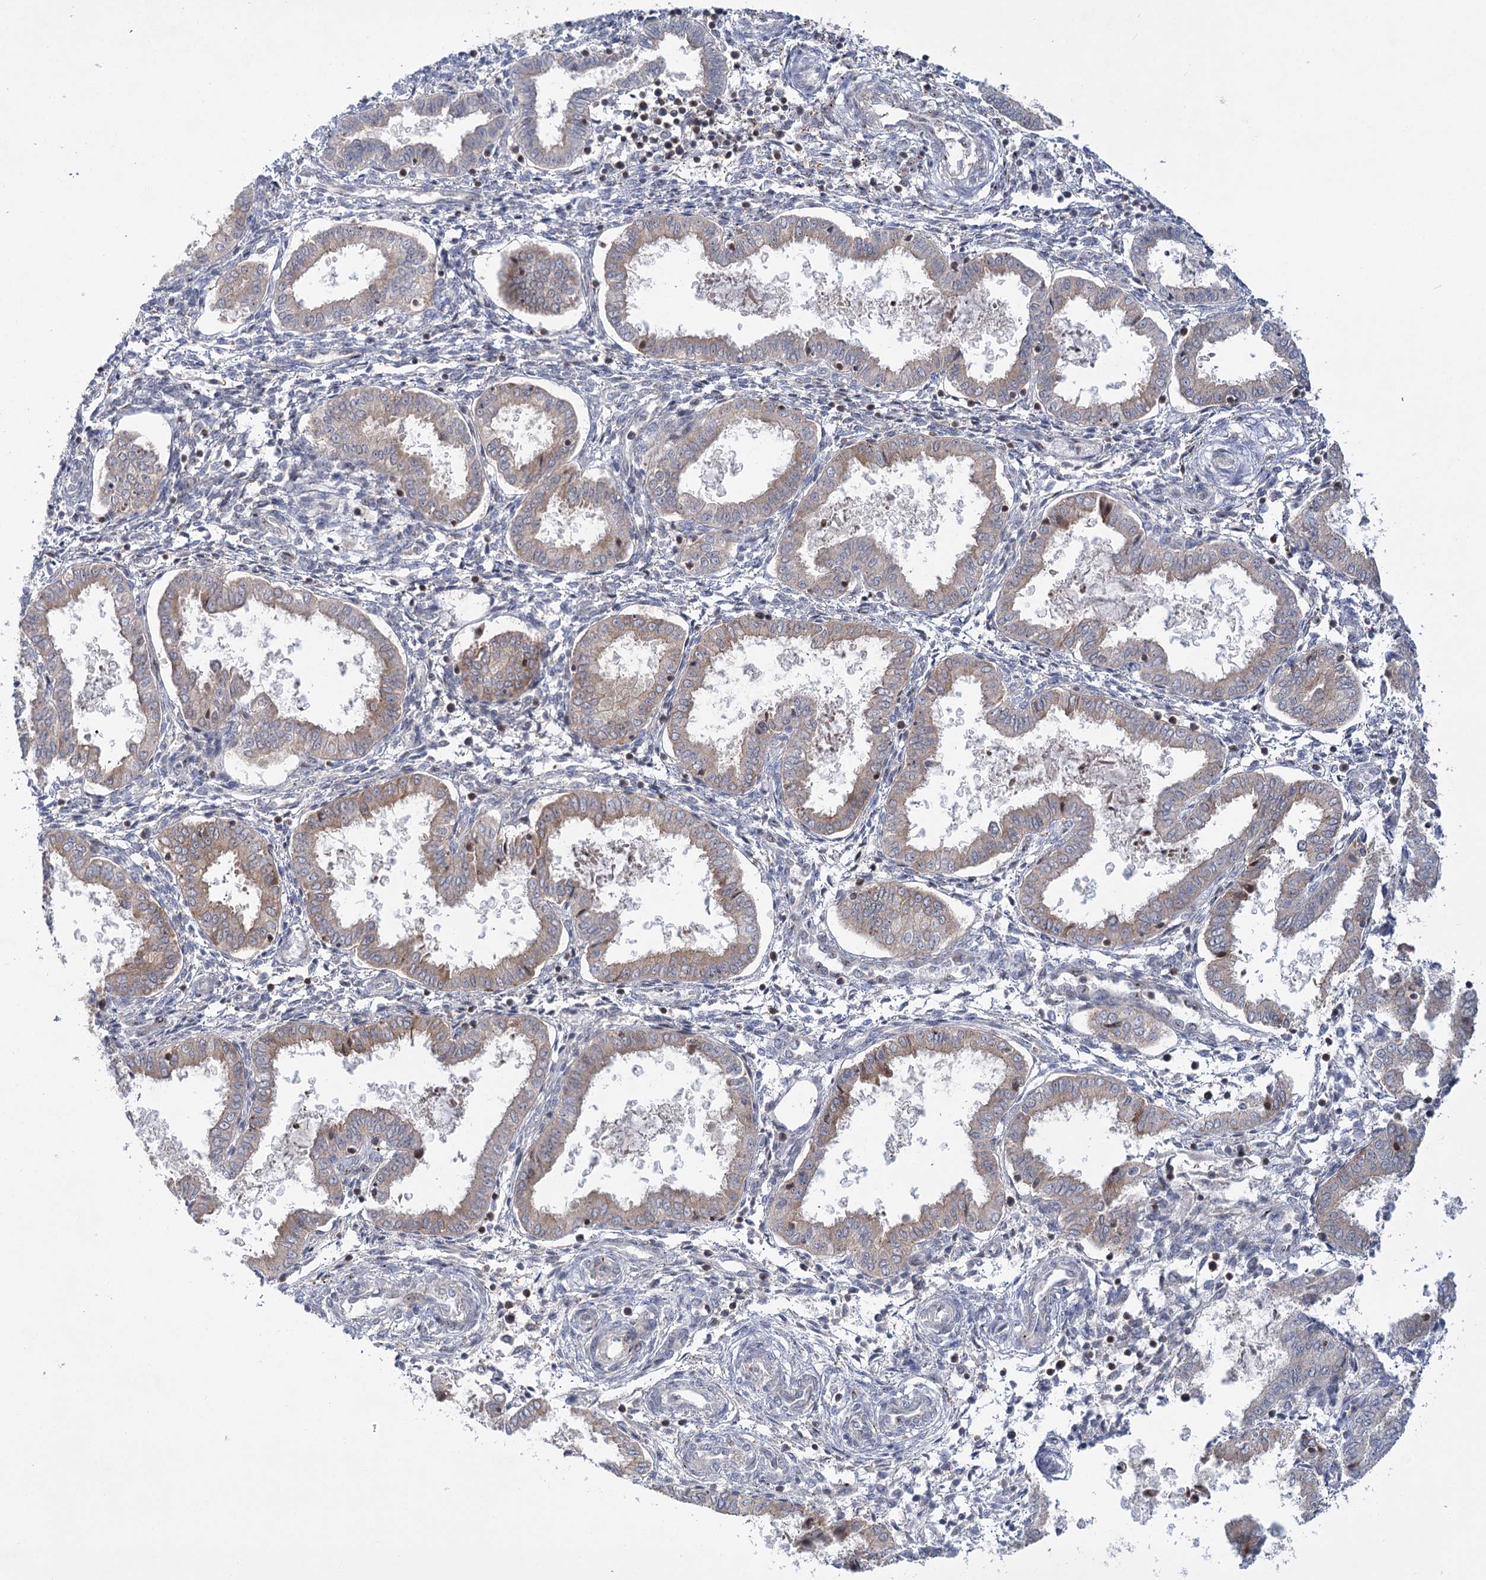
{"staining": {"intensity": "negative", "quantity": "none", "location": "none"}, "tissue": "endometrium", "cell_type": "Cells in endometrial stroma", "image_type": "normal", "snomed": [{"axis": "morphology", "description": "Normal tissue, NOS"}, {"axis": "topography", "description": "Endometrium"}], "caption": "Immunohistochemistry of benign endometrium demonstrates no positivity in cells in endometrial stroma. (DAB (3,3'-diaminobenzidine) immunohistochemistry (IHC), high magnification).", "gene": "SYTL1", "patient": {"sex": "female", "age": 33}}